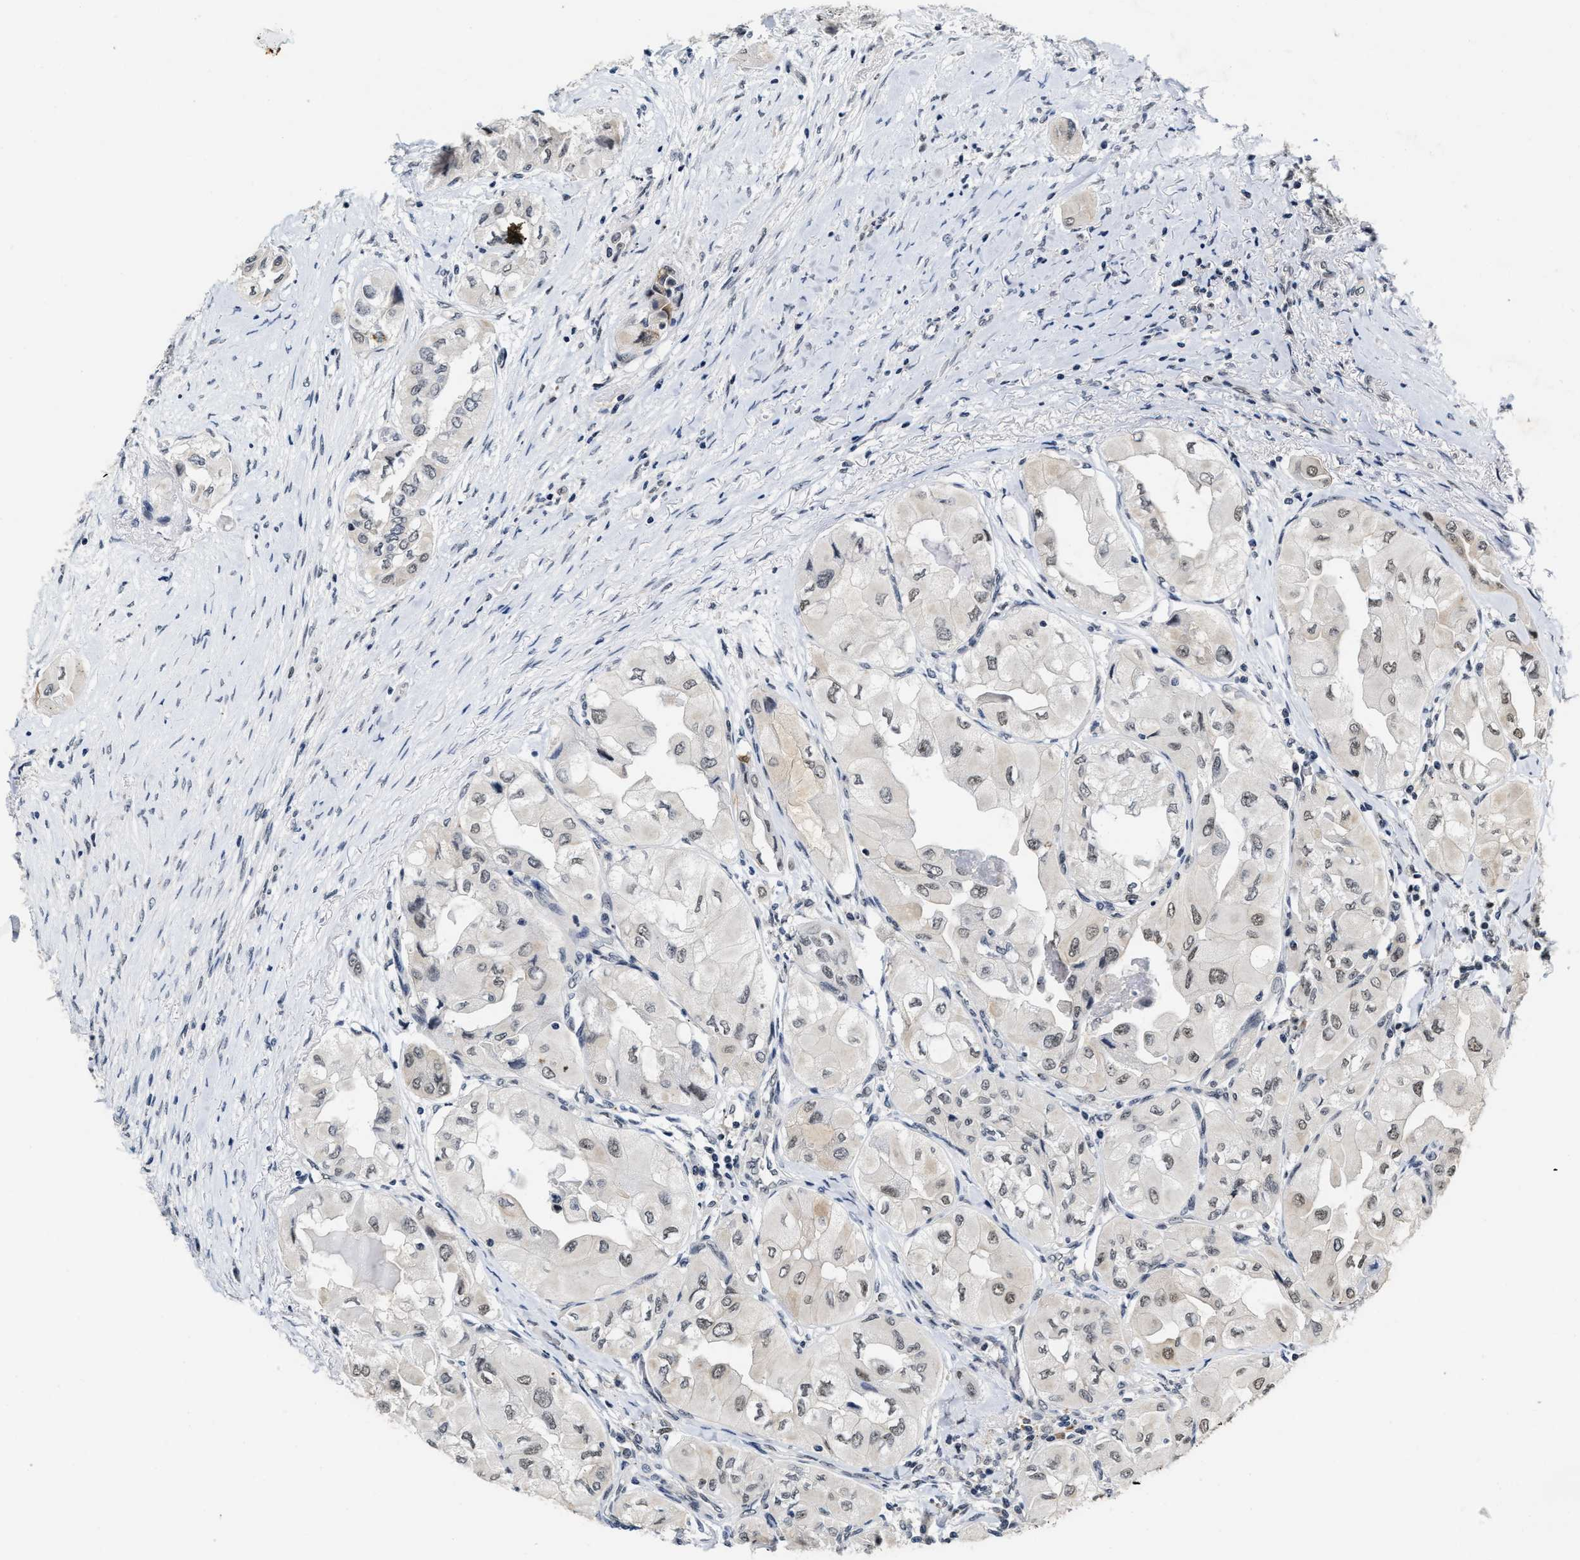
{"staining": {"intensity": "negative", "quantity": "none", "location": "none"}, "tissue": "thyroid cancer", "cell_type": "Tumor cells", "image_type": "cancer", "snomed": [{"axis": "morphology", "description": "Papillary adenocarcinoma, NOS"}, {"axis": "topography", "description": "Thyroid gland"}], "caption": "Immunohistochemistry photomicrograph of human thyroid cancer stained for a protein (brown), which reveals no positivity in tumor cells.", "gene": "INIP", "patient": {"sex": "female", "age": 59}}